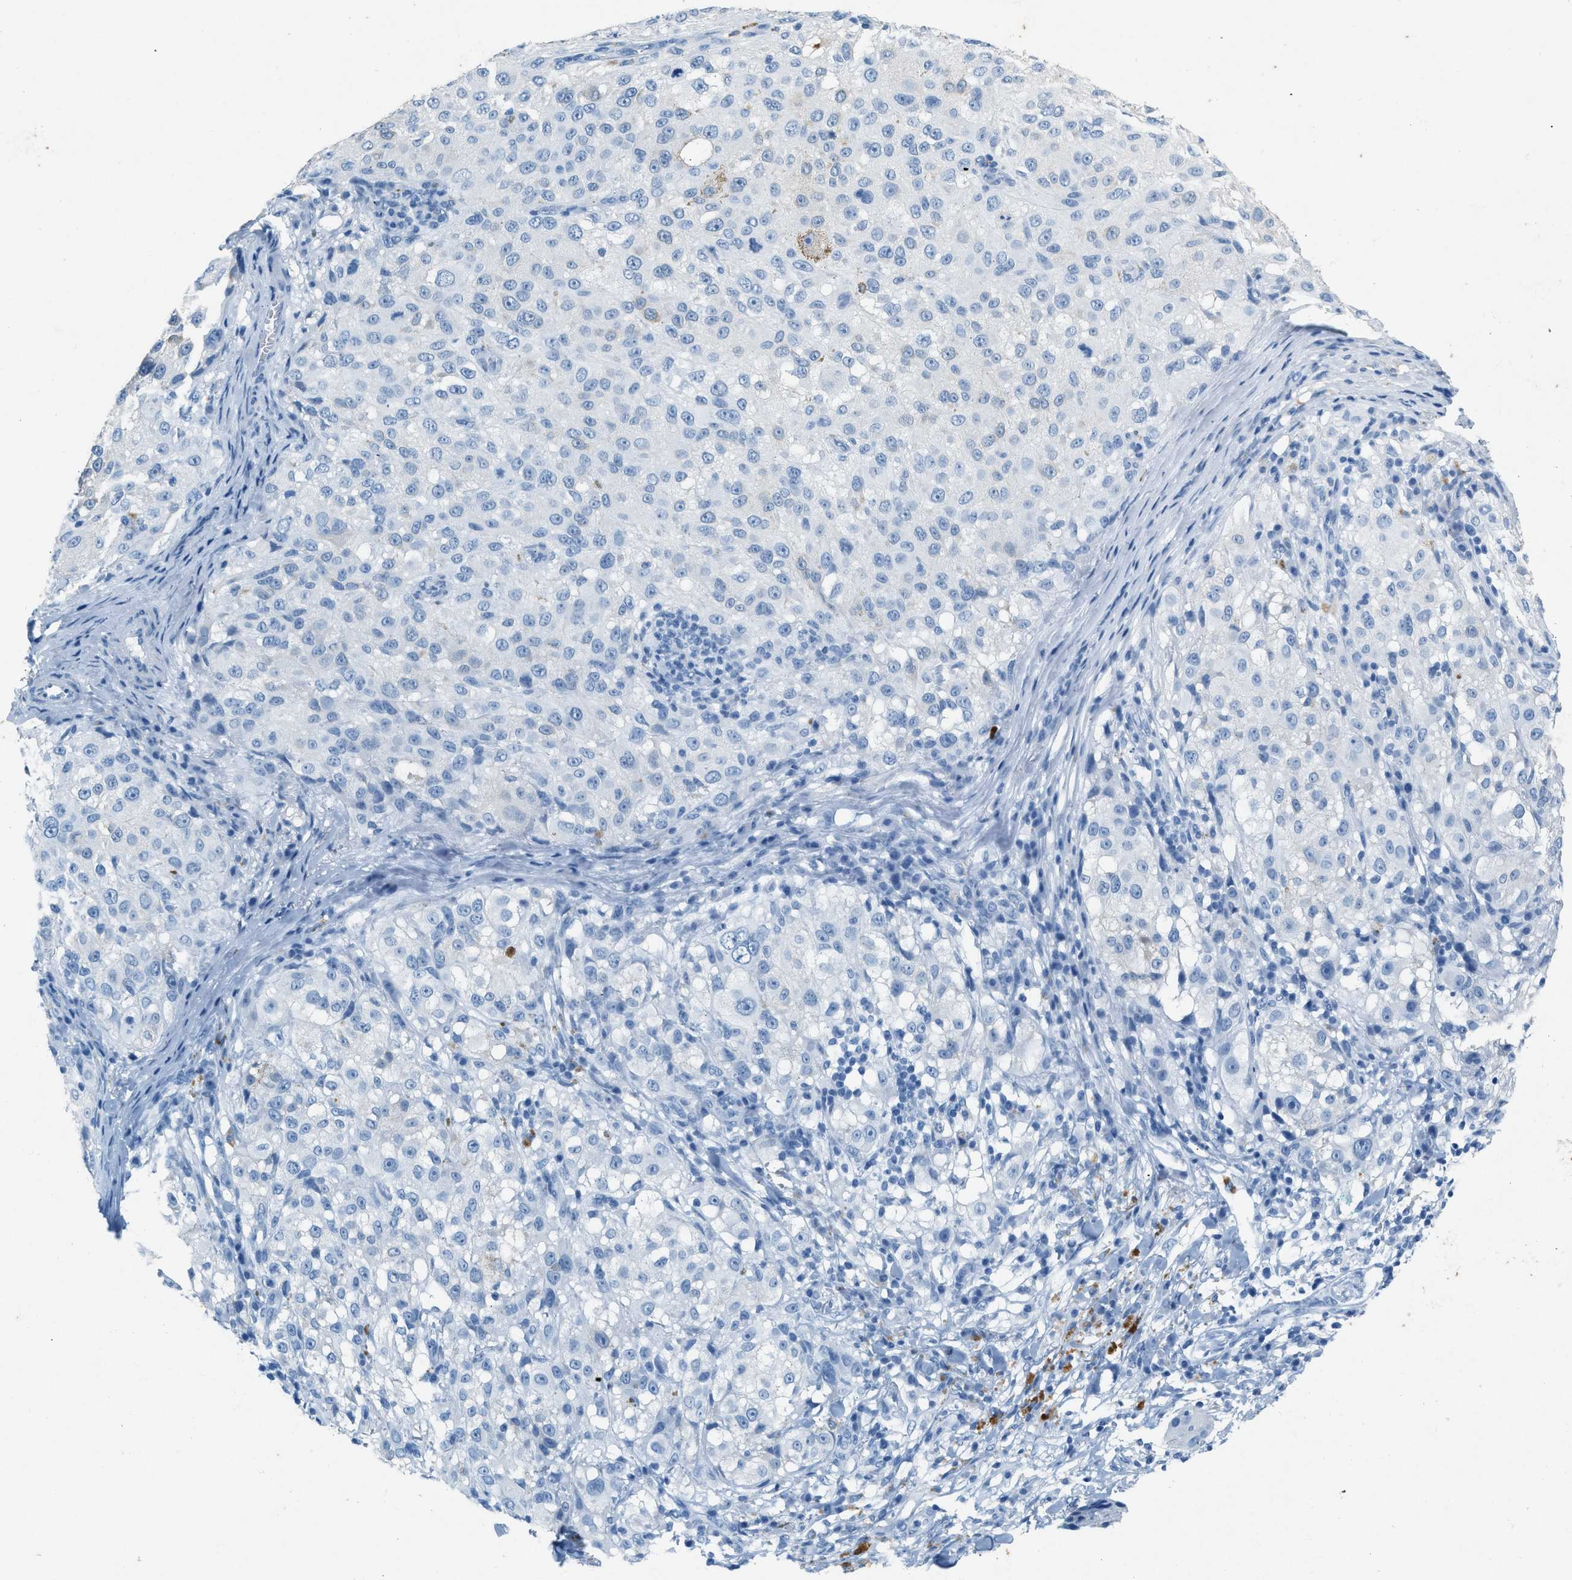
{"staining": {"intensity": "negative", "quantity": "none", "location": "none"}, "tissue": "melanoma", "cell_type": "Tumor cells", "image_type": "cancer", "snomed": [{"axis": "morphology", "description": "Necrosis, NOS"}, {"axis": "morphology", "description": "Malignant melanoma, NOS"}, {"axis": "topography", "description": "Skin"}], "caption": "A high-resolution image shows immunohistochemistry staining of malignant melanoma, which exhibits no significant positivity in tumor cells.", "gene": "HHATL", "patient": {"sex": "female", "age": 87}}